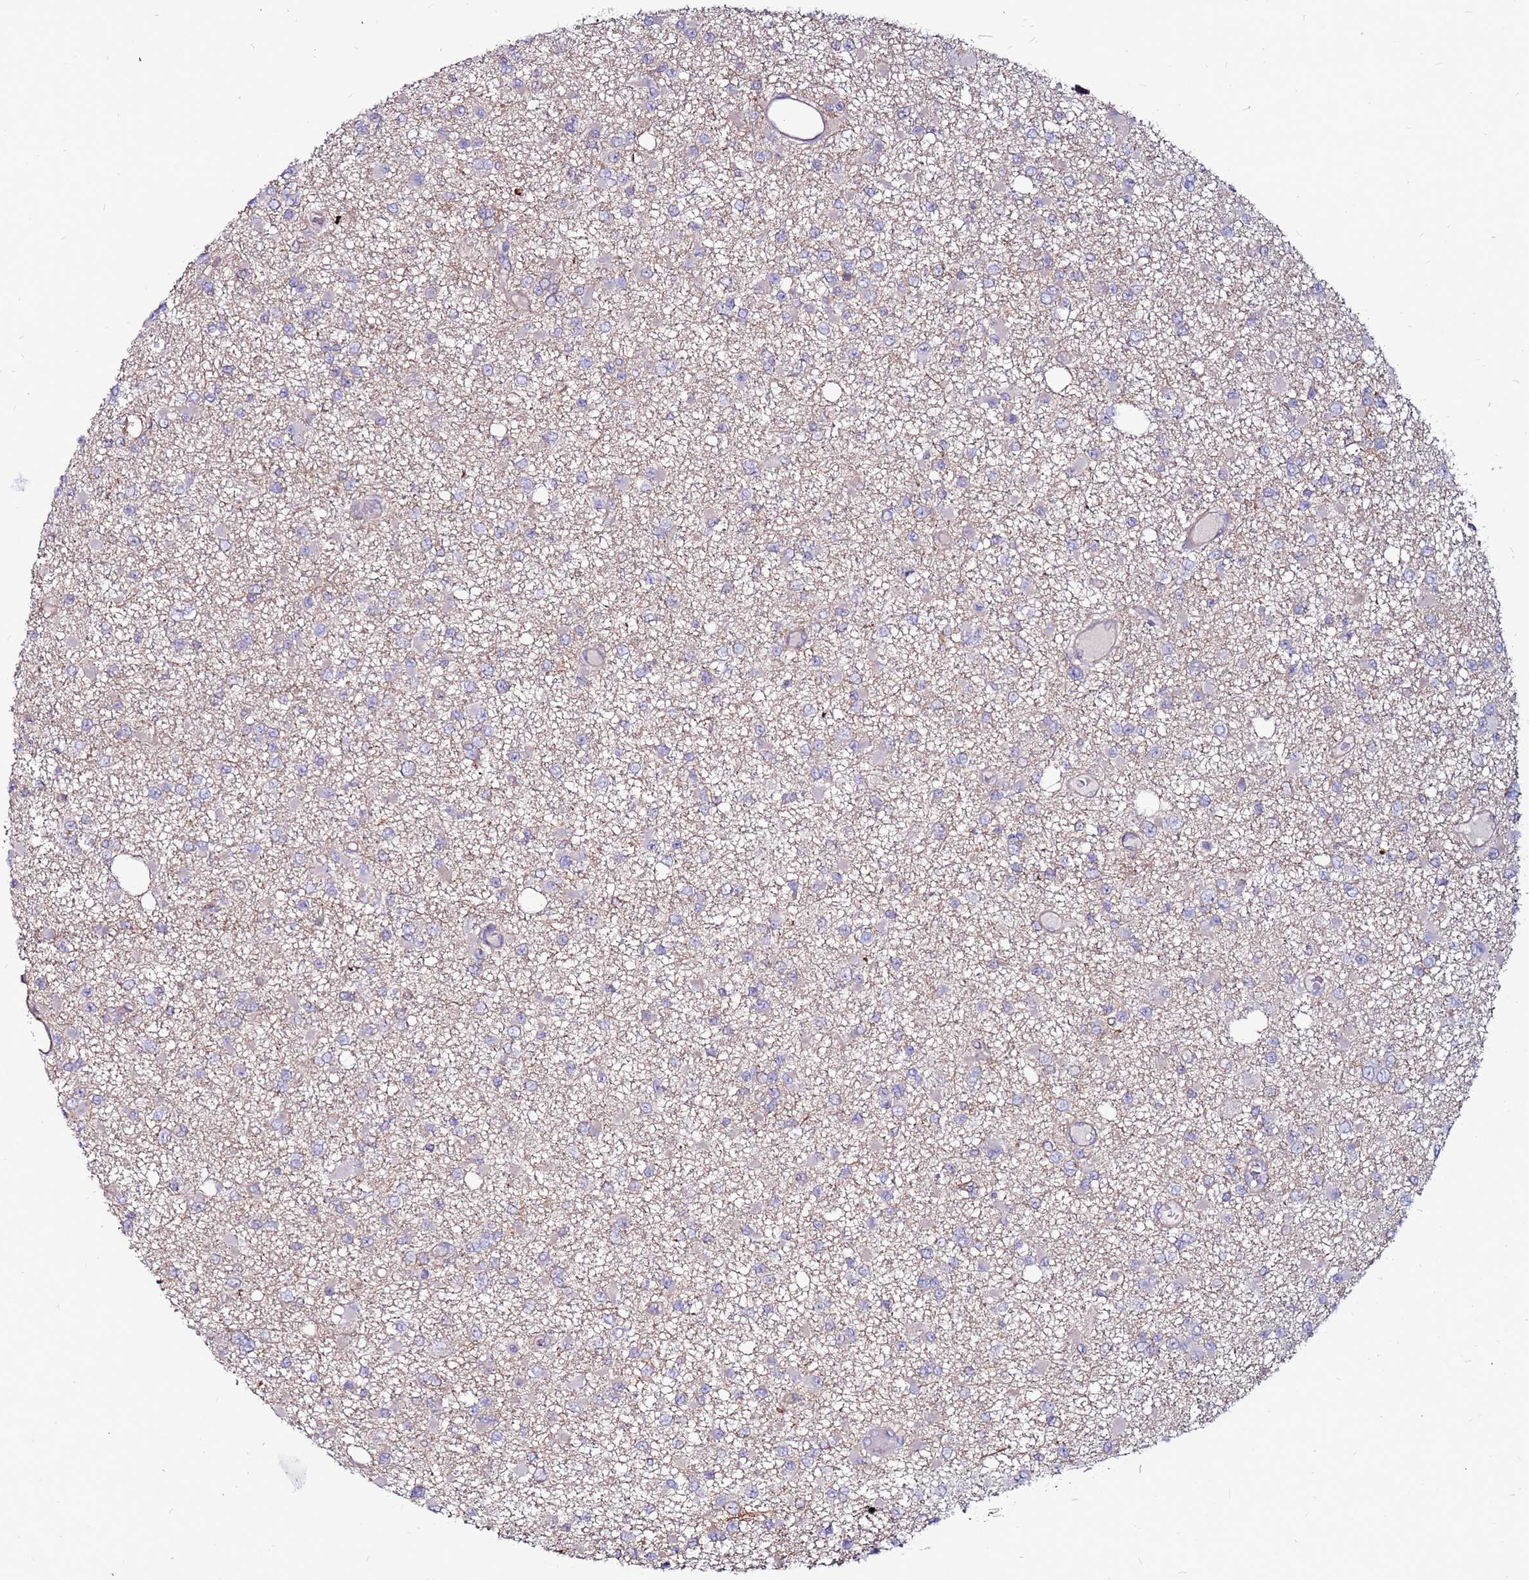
{"staining": {"intensity": "negative", "quantity": "none", "location": "none"}, "tissue": "glioma", "cell_type": "Tumor cells", "image_type": "cancer", "snomed": [{"axis": "morphology", "description": "Glioma, malignant, Low grade"}, {"axis": "topography", "description": "Brain"}], "caption": "Malignant glioma (low-grade) was stained to show a protein in brown. There is no significant staining in tumor cells.", "gene": "NRN1L", "patient": {"sex": "female", "age": 22}}